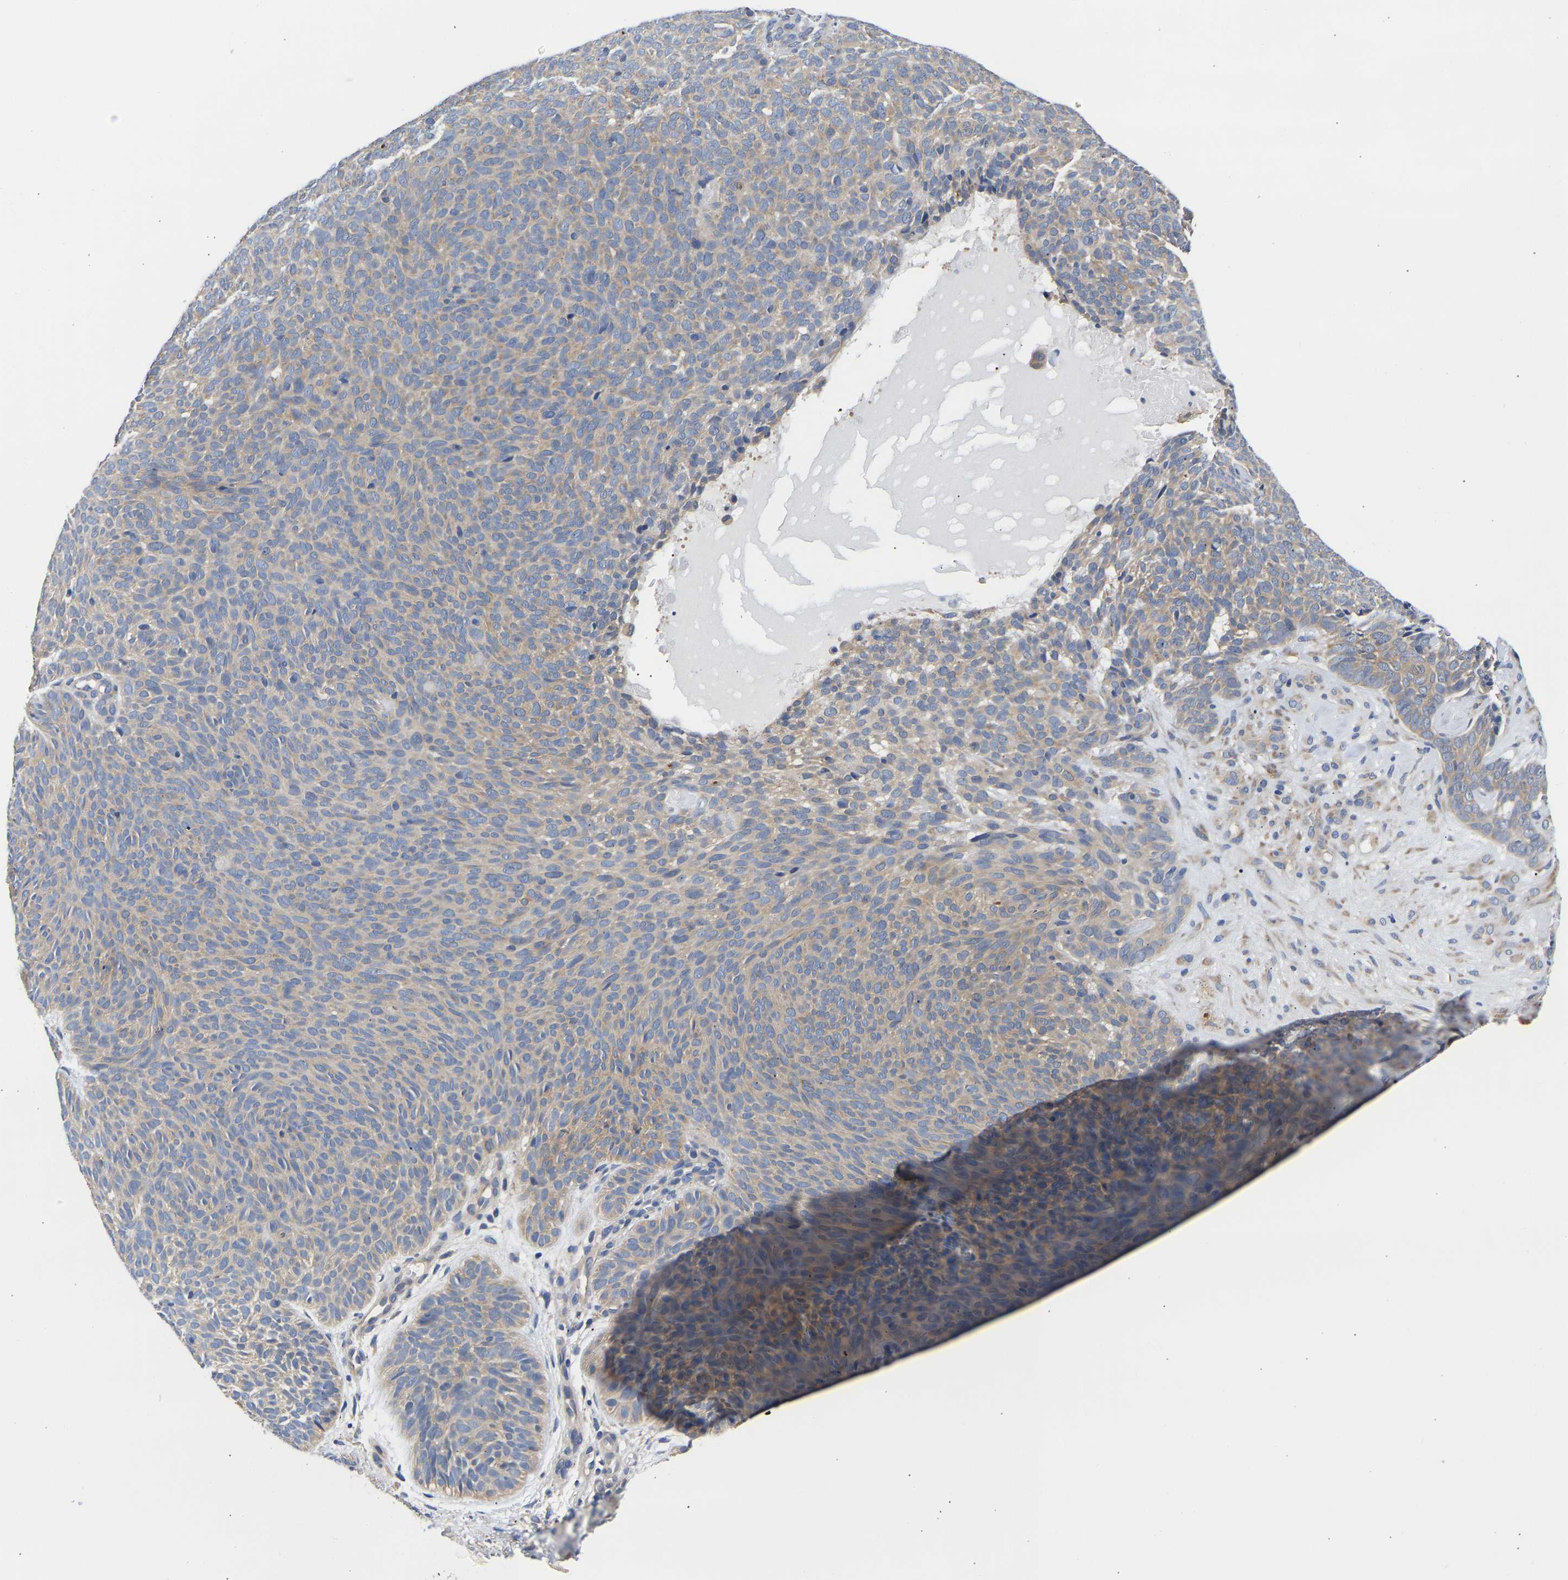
{"staining": {"intensity": "weak", "quantity": "<25%", "location": "cytoplasmic/membranous"}, "tissue": "skin cancer", "cell_type": "Tumor cells", "image_type": "cancer", "snomed": [{"axis": "morphology", "description": "Basal cell carcinoma"}, {"axis": "topography", "description": "Skin"}], "caption": "Skin cancer was stained to show a protein in brown. There is no significant staining in tumor cells.", "gene": "CCDC6", "patient": {"sex": "male", "age": 61}}